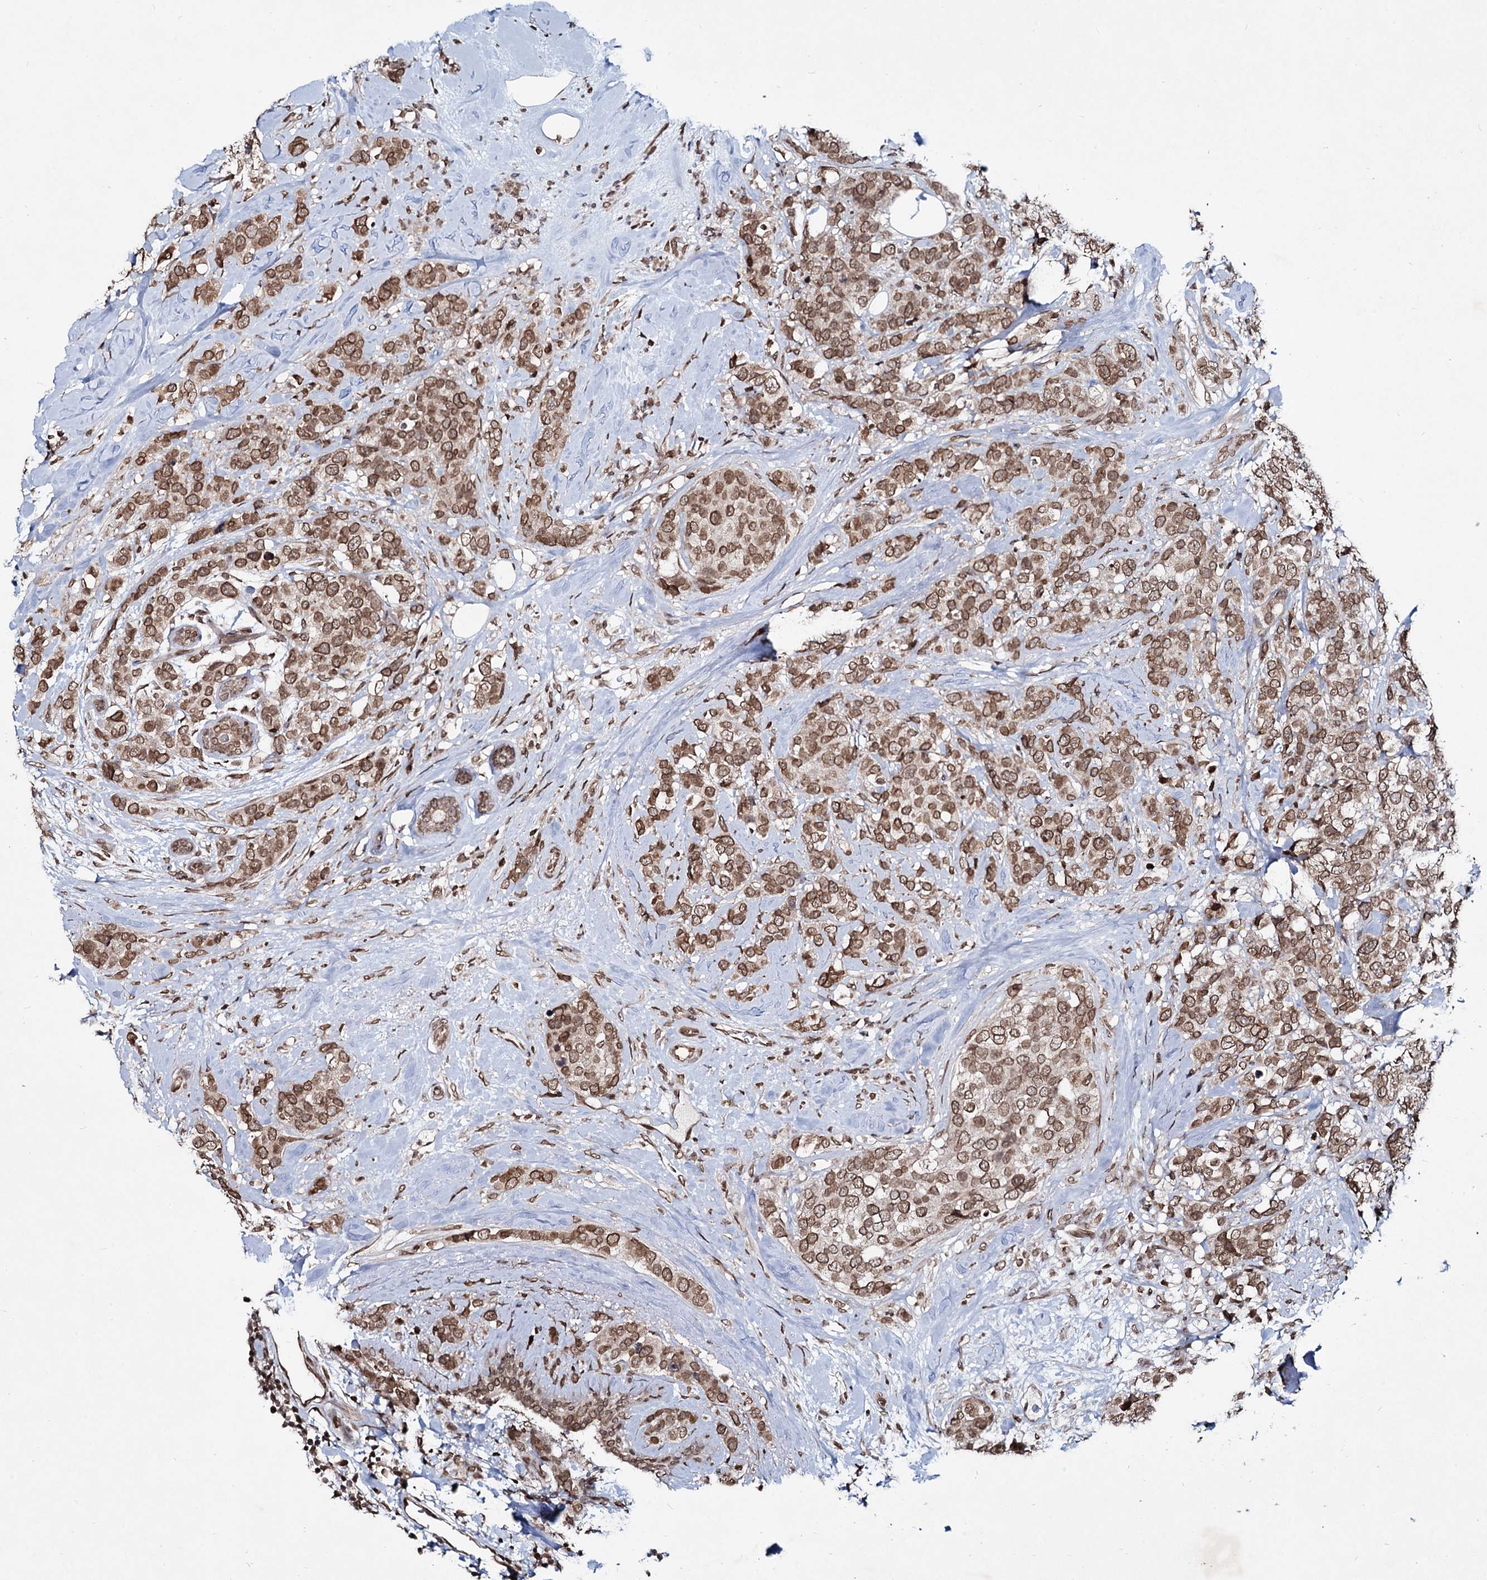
{"staining": {"intensity": "moderate", "quantity": ">75%", "location": "cytoplasmic/membranous,nuclear"}, "tissue": "breast cancer", "cell_type": "Tumor cells", "image_type": "cancer", "snomed": [{"axis": "morphology", "description": "Lobular carcinoma"}, {"axis": "topography", "description": "Breast"}], "caption": "This is a micrograph of IHC staining of breast cancer (lobular carcinoma), which shows moderate staining in the cytoplasmic/membranous and nuclear of tumor cells.", "gene": "RNF6", "patient": {"sex": "female", "age": 59}}